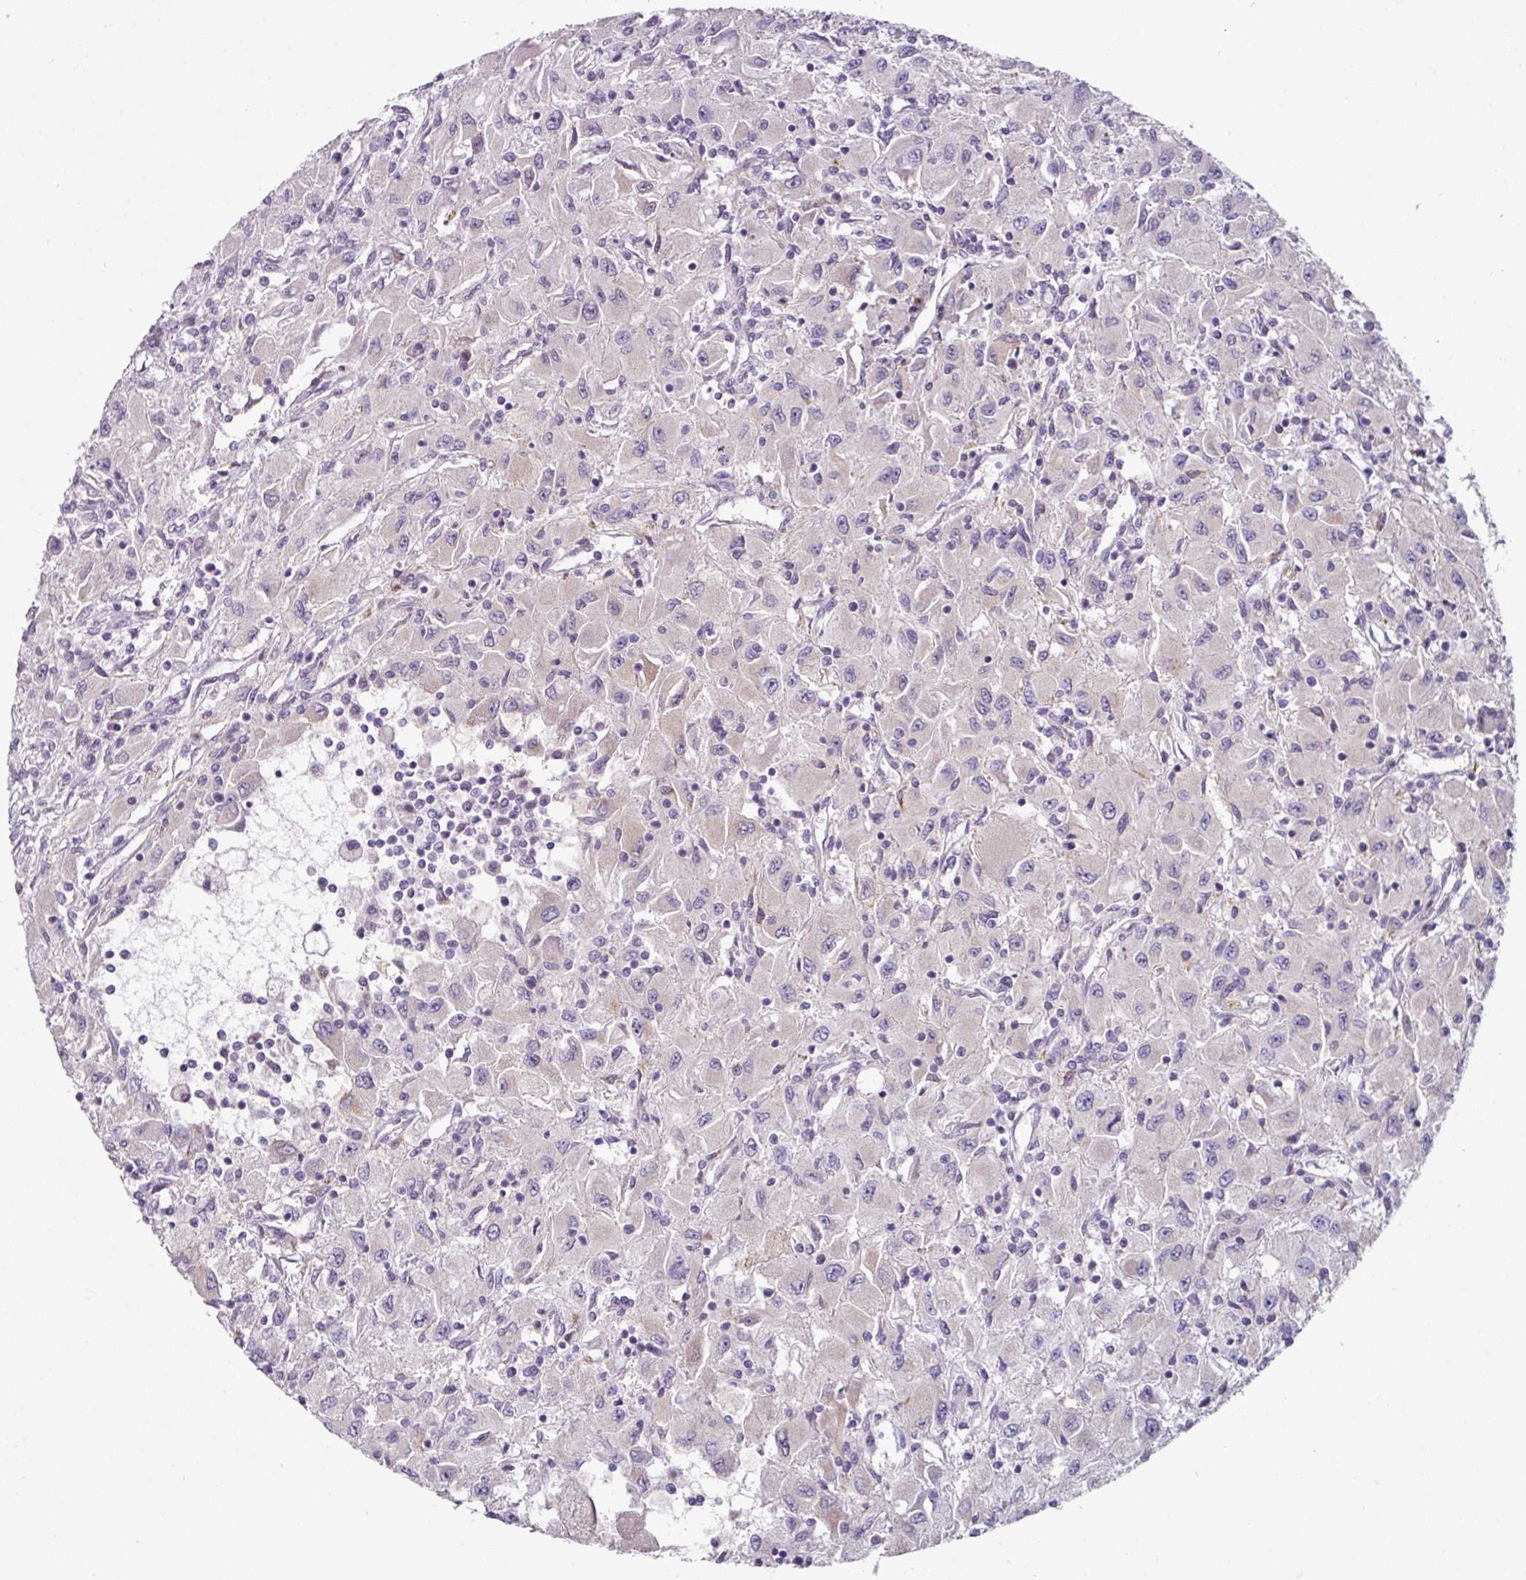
{"staining": {"intensity": "weak", "quantity": "<25%", "location": "cytoplasmic/membranous"}, "tissue": "renal cancer", "cell_type": "Tumor cells", "image_type": "cancer", "snomed": [{"axis": "morphology", "description": "Adenocarcinoma, NOS"}, {"axis": "topography", "description": "Kidney"}], "caption": "Micrograph shows no significant protein positivity in tumor cells of adenocarcinoma (renal).", "gene": "MTMR14", "patient": {"sex": "female", "age": 67}}